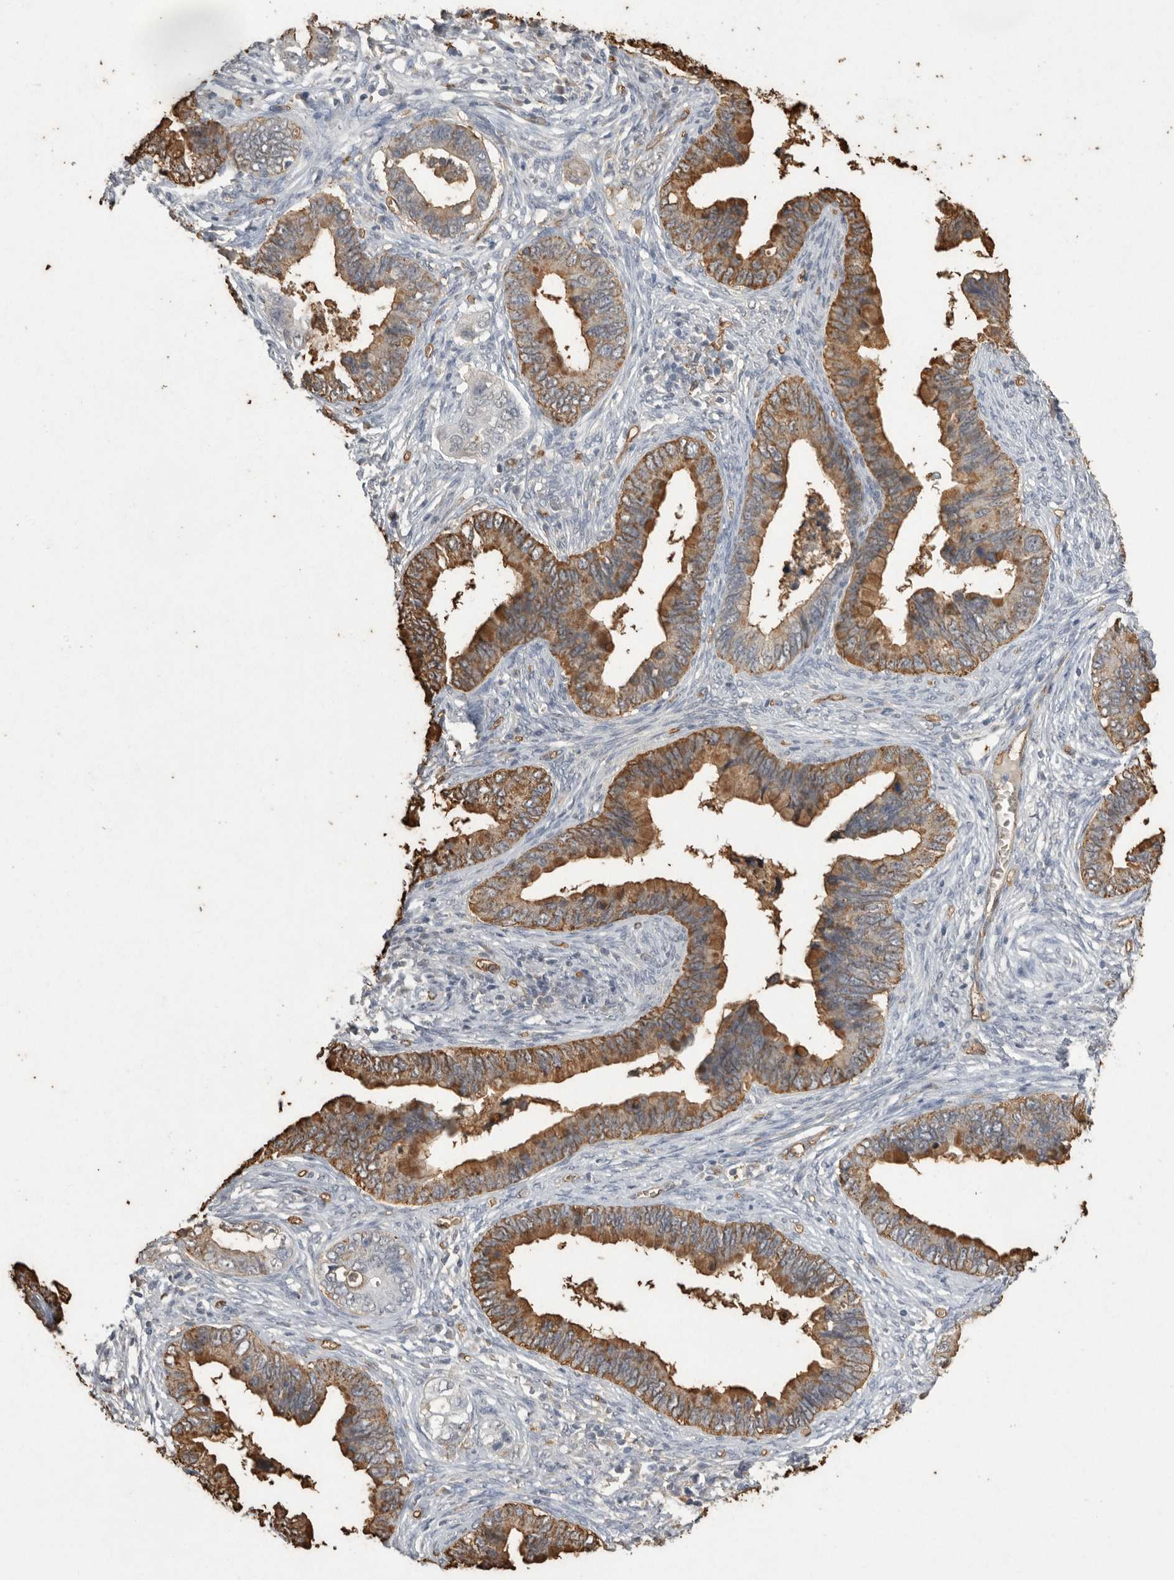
{"staining": {"intensity": "moderate", "quantity": ">75%", "location": "cytoplasmic/membranous"}, "tissue": "cervical cancer", "cell_type": "Tumor cells", "image_type": "cancer", "snomed": [{"axis": "morphology", "description": "Adenocarcinoma, NOS"}, {"axis": "topography", "description": "Cervix"}], "caption": "This is an image of IHC staining of cervical adenocarcinoma, which shows moderate positivity in the cytoplasmic/membranous of tumor cells.", "gene": "IL27", "patient": {"sex": "female", "age": 44}}